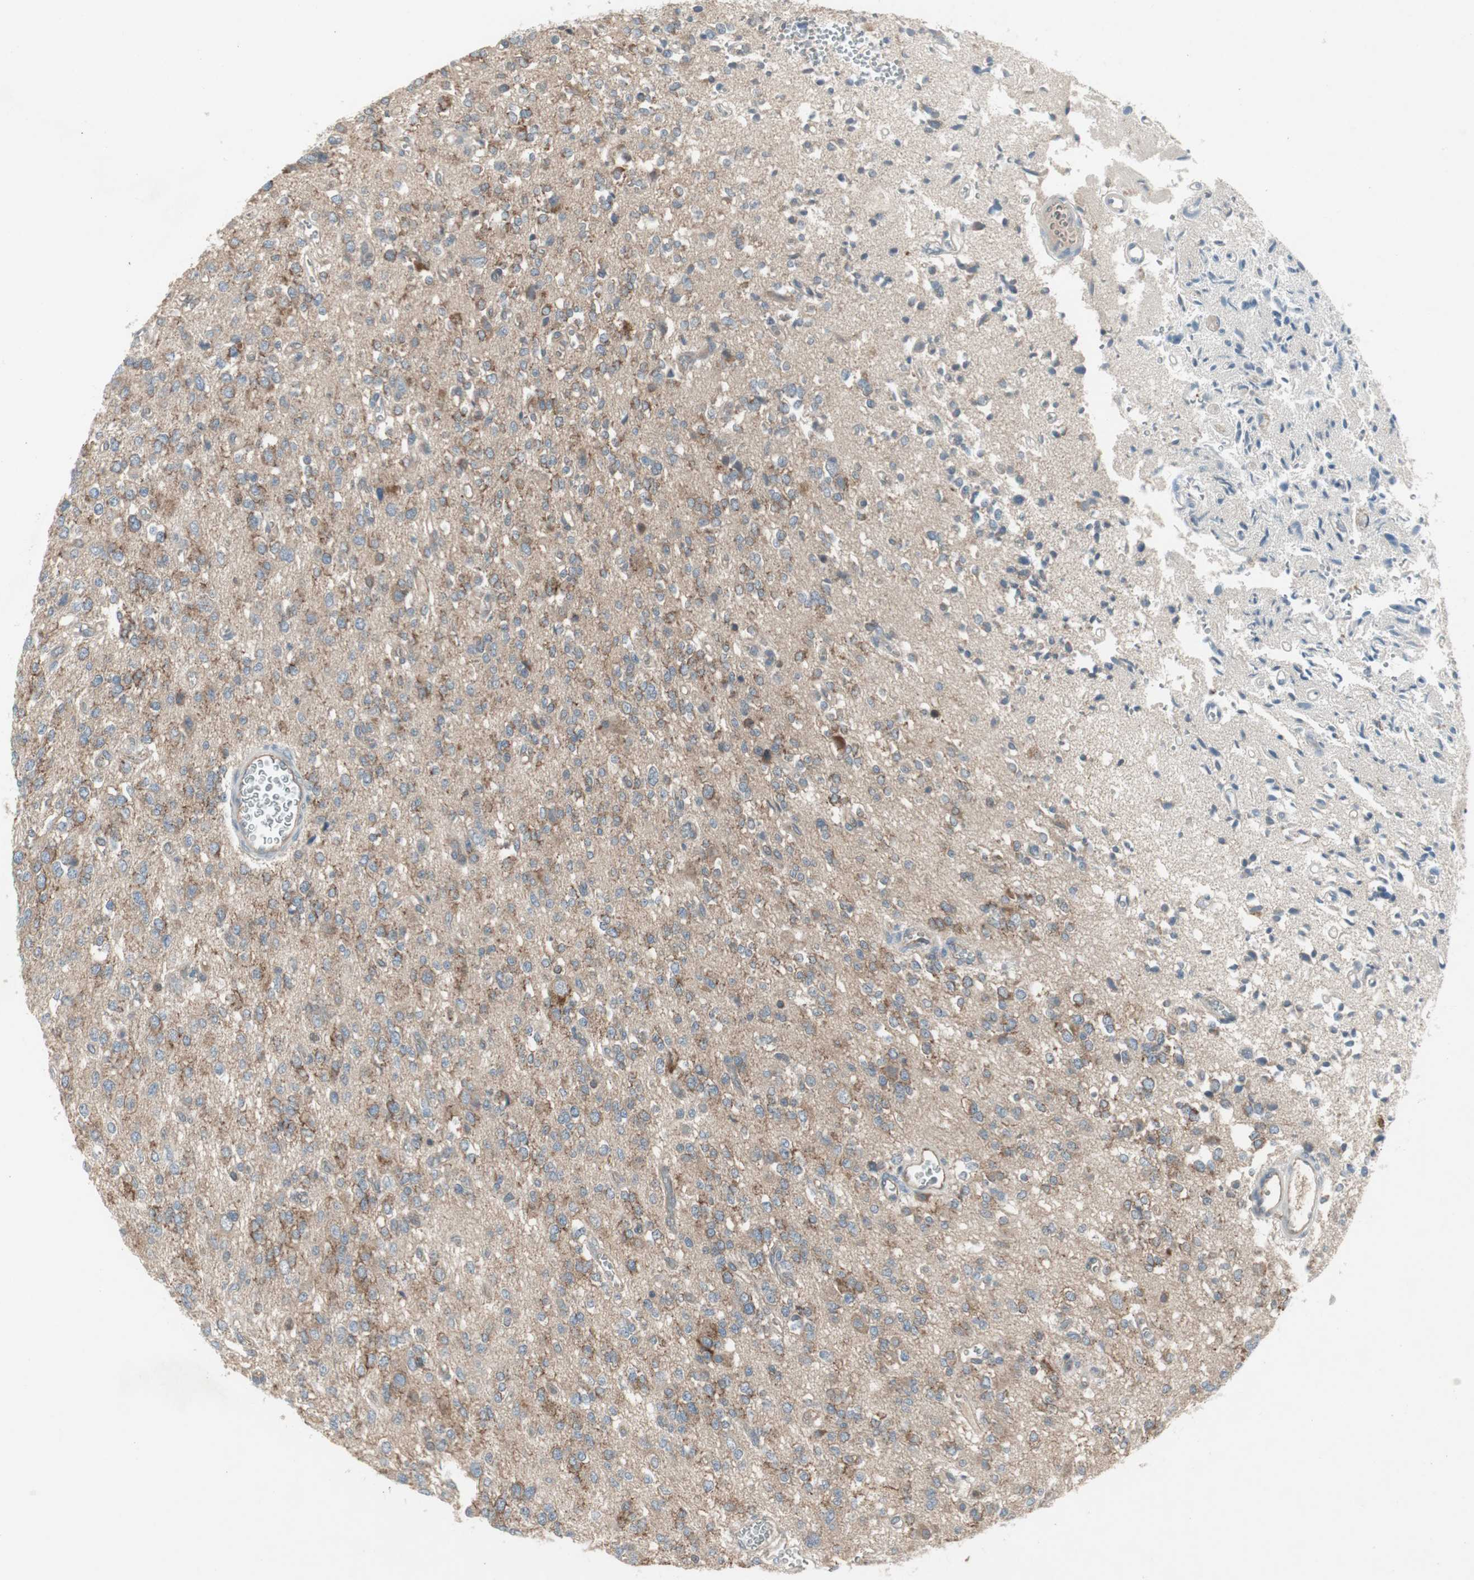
{"staining": {"intensity": "moderate", "quantity": ">75%", "location": "cytoplasmic/membranous"}, "tissue": "glioma", "cell_type": "Tumor cells", "image_type": "cancer", "snomed": [{"axis": "morphology", "description": "Glioma, malignant, Low grade"}, {"axis": "topography", "description": "Brain"}], "caption": "A histopathology image of glioma stained for a protein reveals moderate cytoplasmic/membranous brown staining in tumor cells. The staining was performed using DAB, with brown indicating positive protein expression. Nuclei are stained blue with hematoxylin.", "gene": "PANK2", "patient": {"sex": "male", "age": 38}}